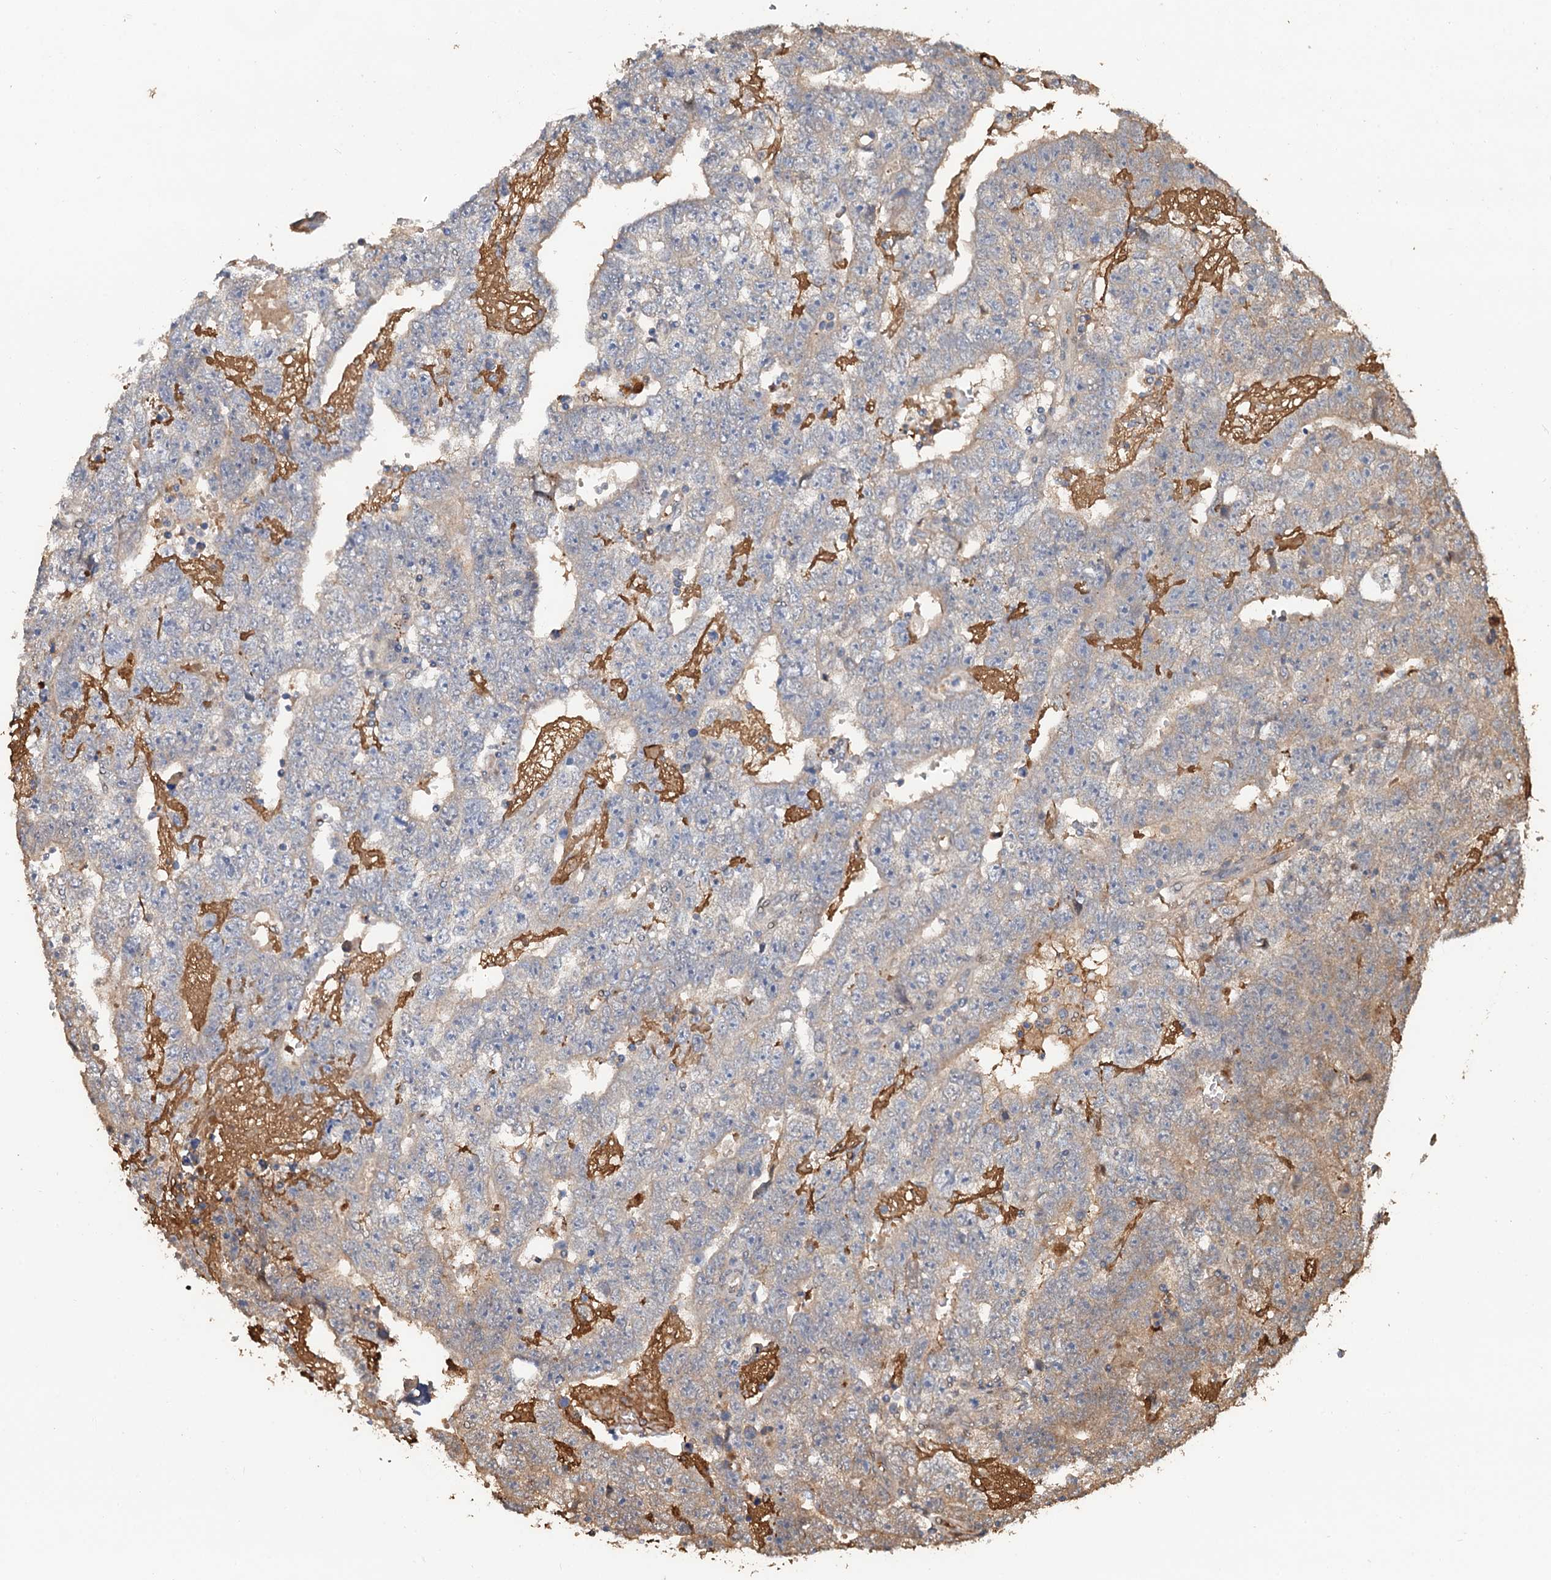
{"staining": {"intensity": "weak", "quantity": "<25%", "location": "cytoplasmic/membranous"}, "tissue": "testis cancer", "cell_type": "Tumor cells", "image_type": "cancer", "snomed": [{"axis": "morphology", "description": "Carcinoma, Embryonal, NOS"}, {"axis": "topography", "description": "Testis"}], "caption": "This is an IHC histopathology image of human testis cancer. There is no staining in tumor cells.", "gene": "DEXI", "patient": {"sex": "male", "age": 25}}